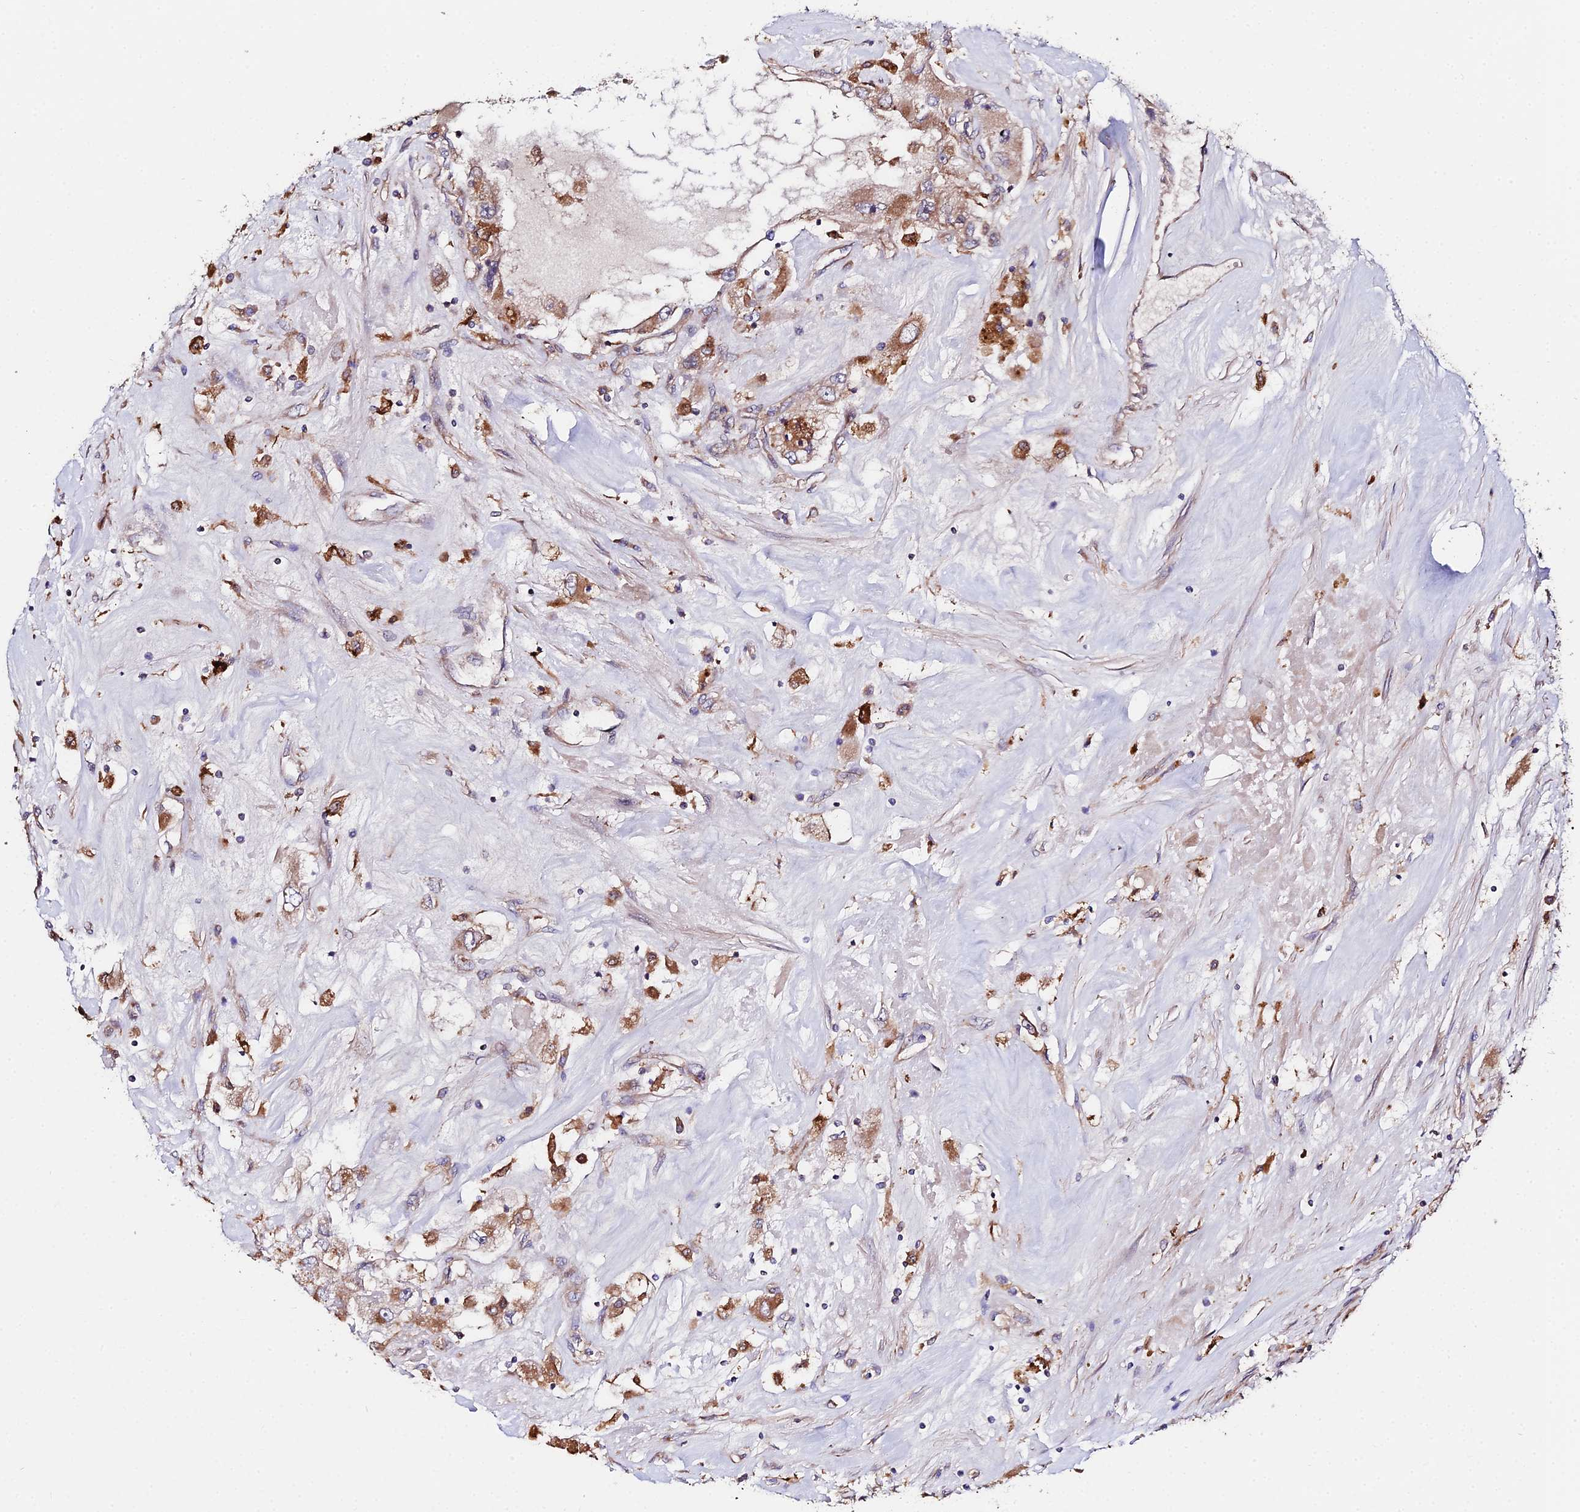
{"staining": {"intensity": "moderate", "quantity": ">75%", "location": "cytoplasmic/membranous"}, "tissue": "renal cancer", "cell_type": "Tumor cells", "image_type": "cancer", "snomed": [{"axis": "morphology", "description": "Adenocarcinoma, NOS"}, {"axis": "topography", "description": "Kidney"}], "caption": "Brown immunohistochemical staining in human adenocarcinoma (renal) shows moderate cytoplasmic/membranous positivity in about >75% of tumor cells.", "gene": "CDC37L1", "patient": {"sex": "female", "age": 52}}